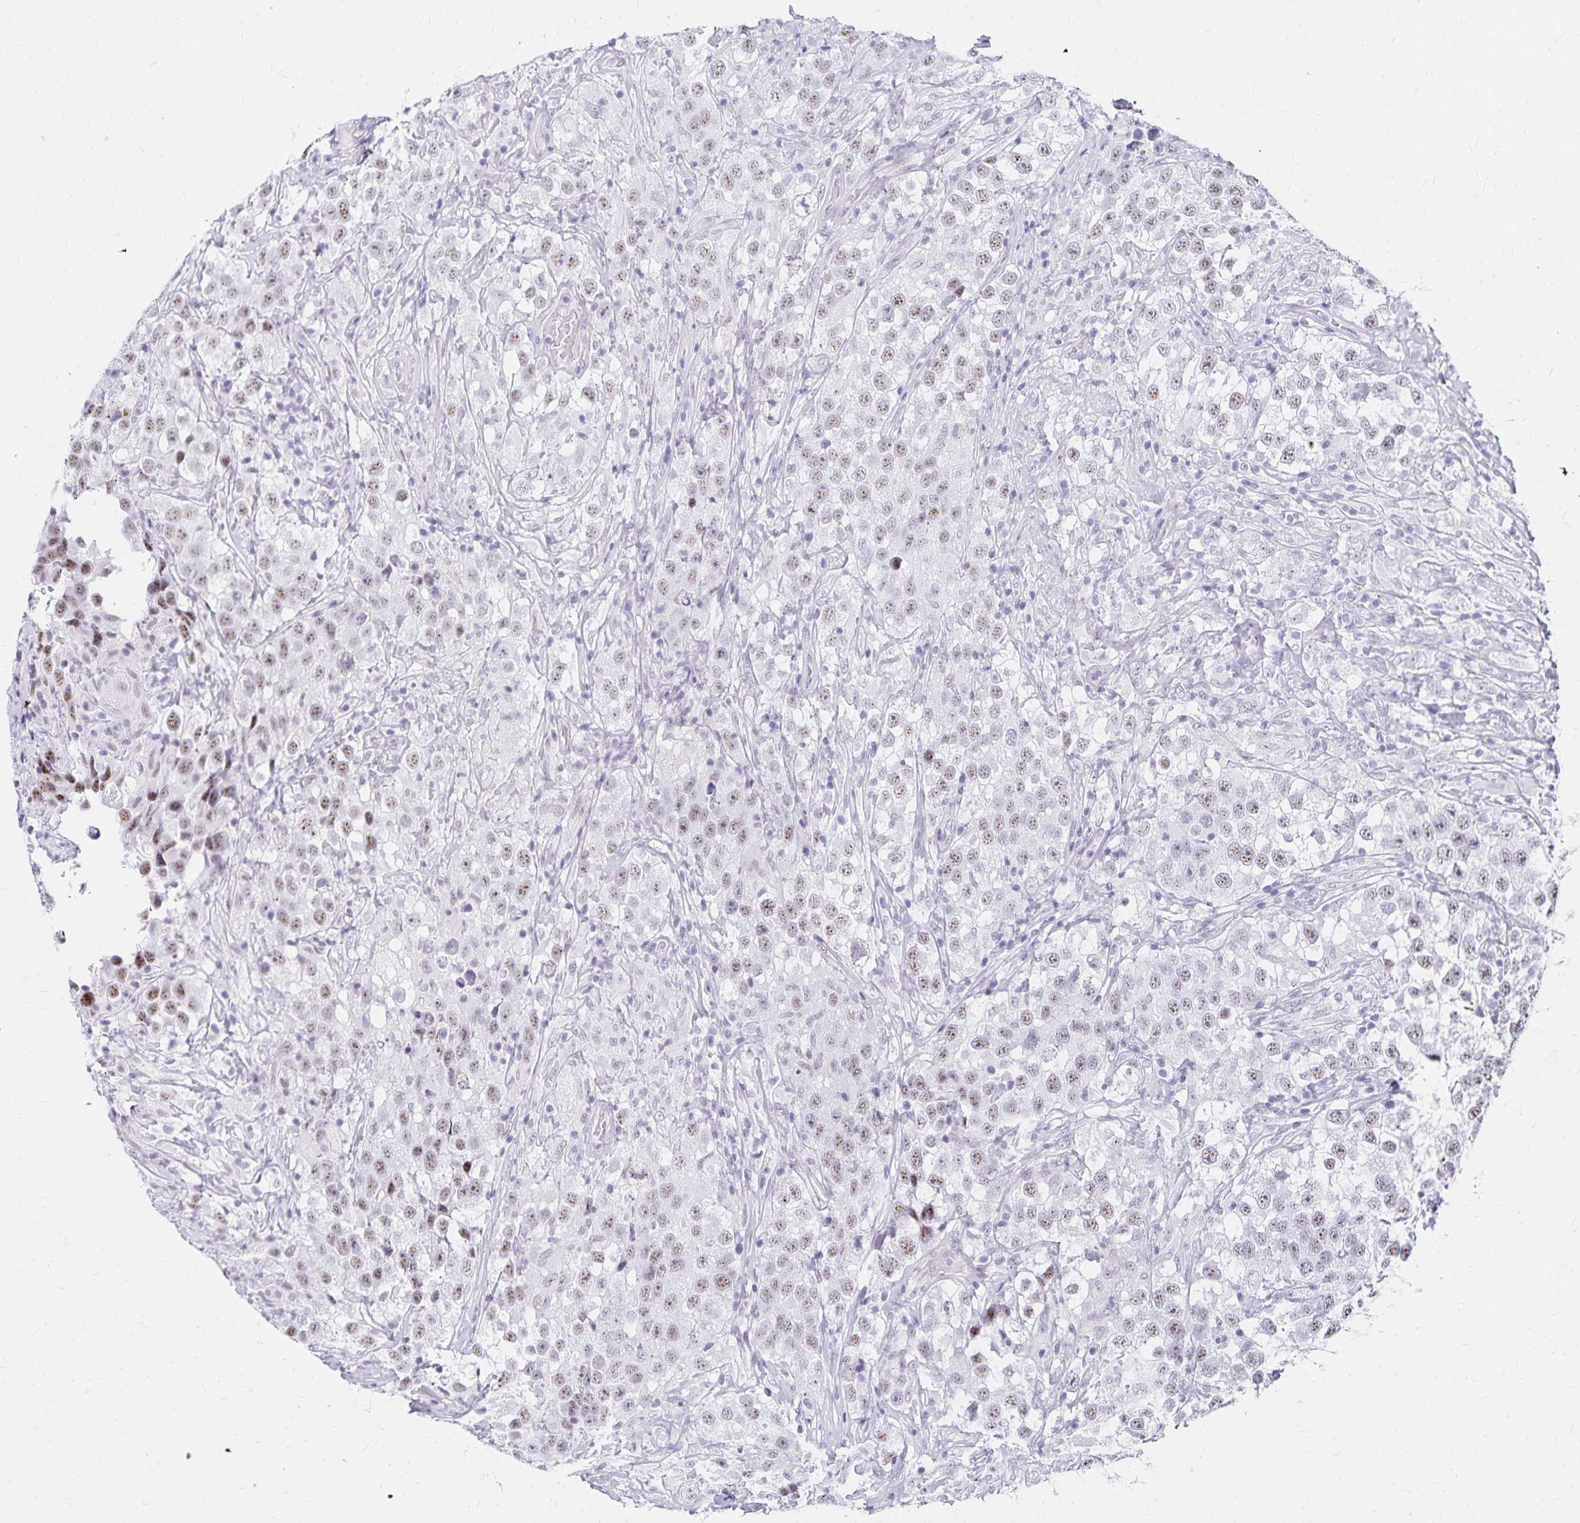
{"staining": {"intensity": "weak", "quantity": "25%-75%", "location": "nuclear"}, "tissue": "testis cancer", "cell_type": "Tumor cells", "image_type": "cancer", "snomed": [{"axis": "morphology", "description": "Seminoma, NOS"}, {"axis": "topography", "description": "Testis"}], "caption": "An image of human testis cancer stained for a protein shows weak nuclear brown staining in tumor cells.", "gene": "C20orf85", "patient": {"sex": "male", "age": 46}}